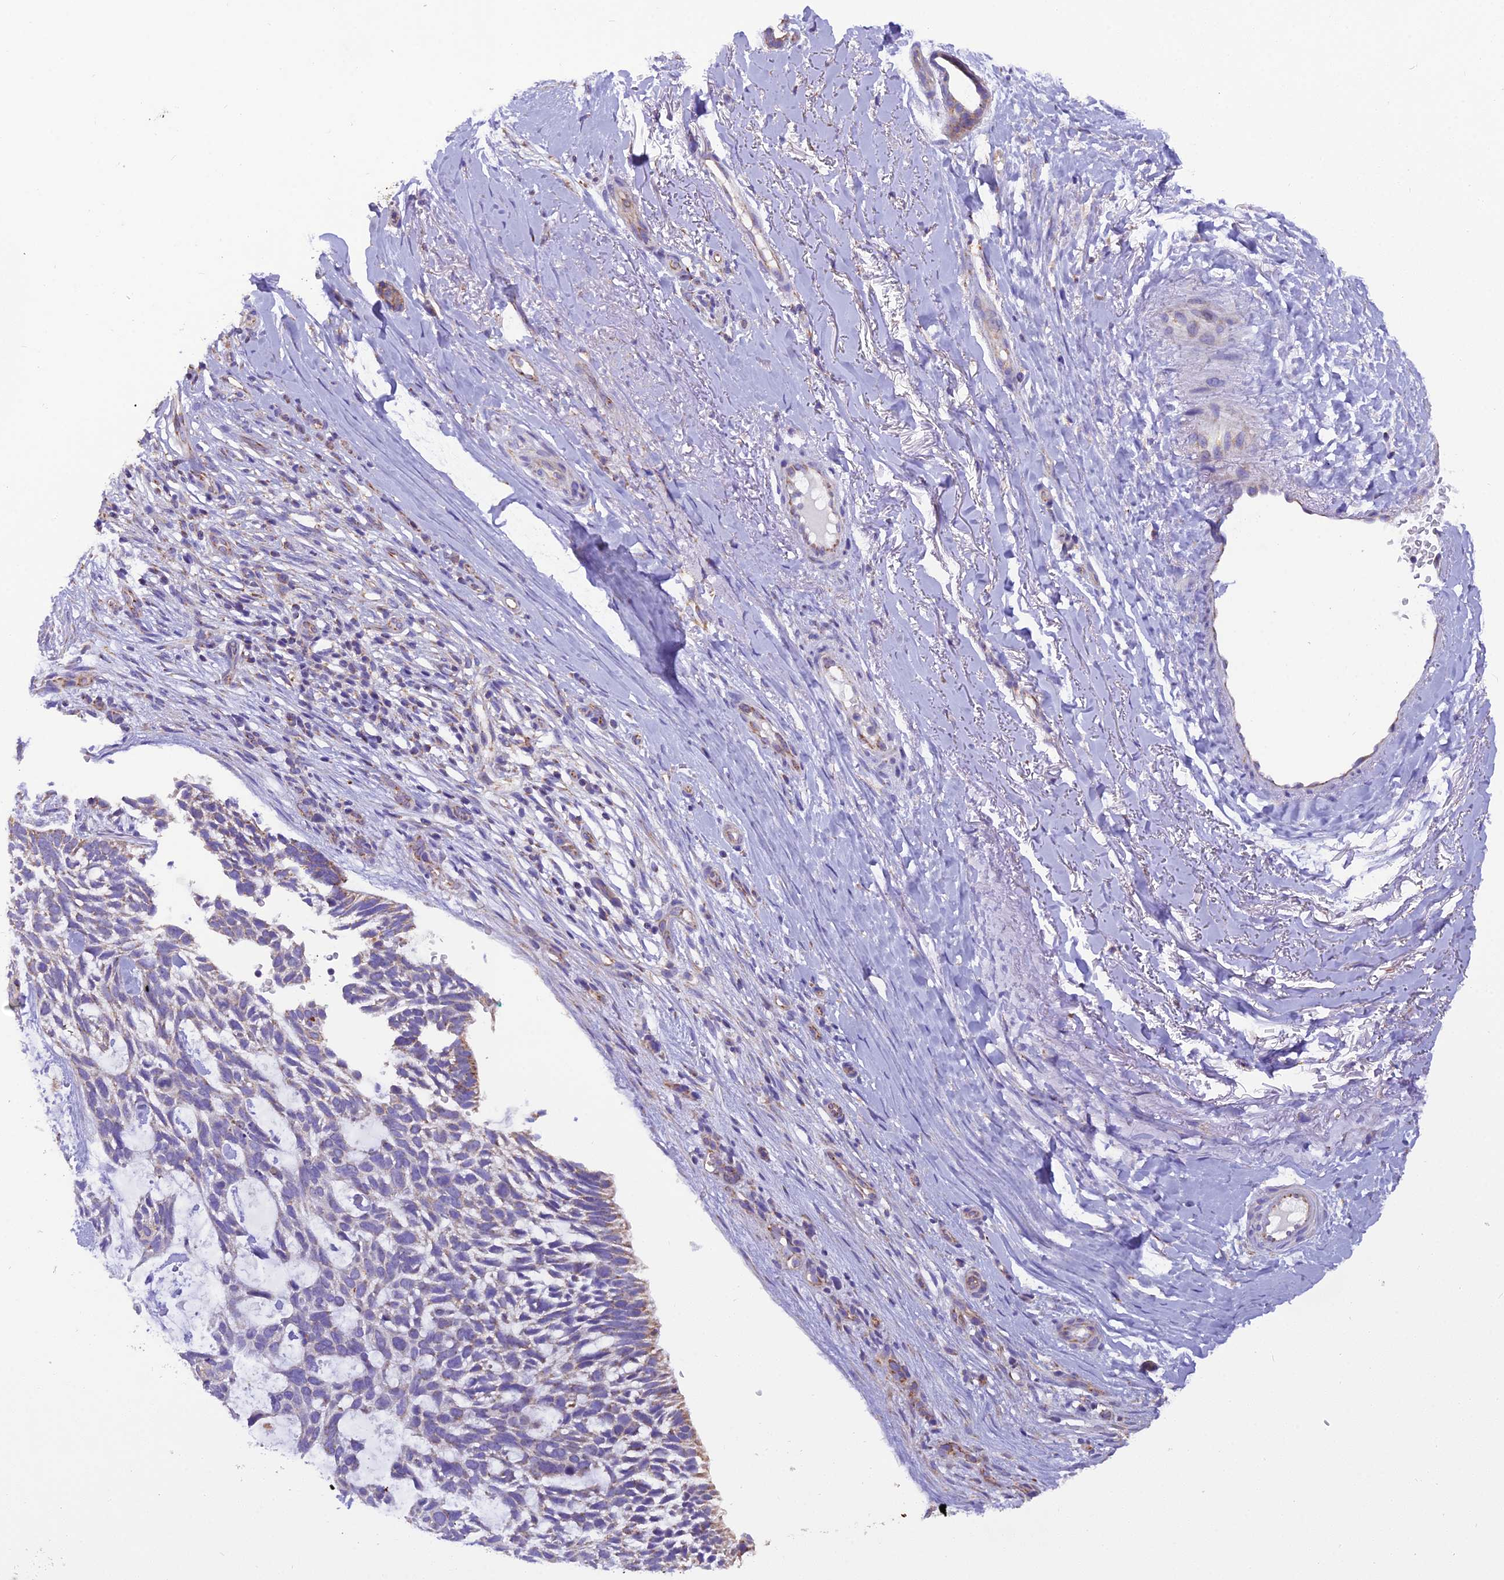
{"staining": {"intensity": "weak", "quantity": "<25%", "location": "cytoplasmic/membranous"}, "tissue": "skin cancer", "cell_type": "Tumor cells", "image_type": "cancer", "snomed": [{"axis": "morphology", "description": "Basal cell carcinoma"}, {"axis": "topography", "description": "Skin"}], "caption": "The image reveals no staining of tumor cells in basal cell carcinoma (skin).", "gene": "GPD1", "patient": {"sex": "male", "age": 88}}